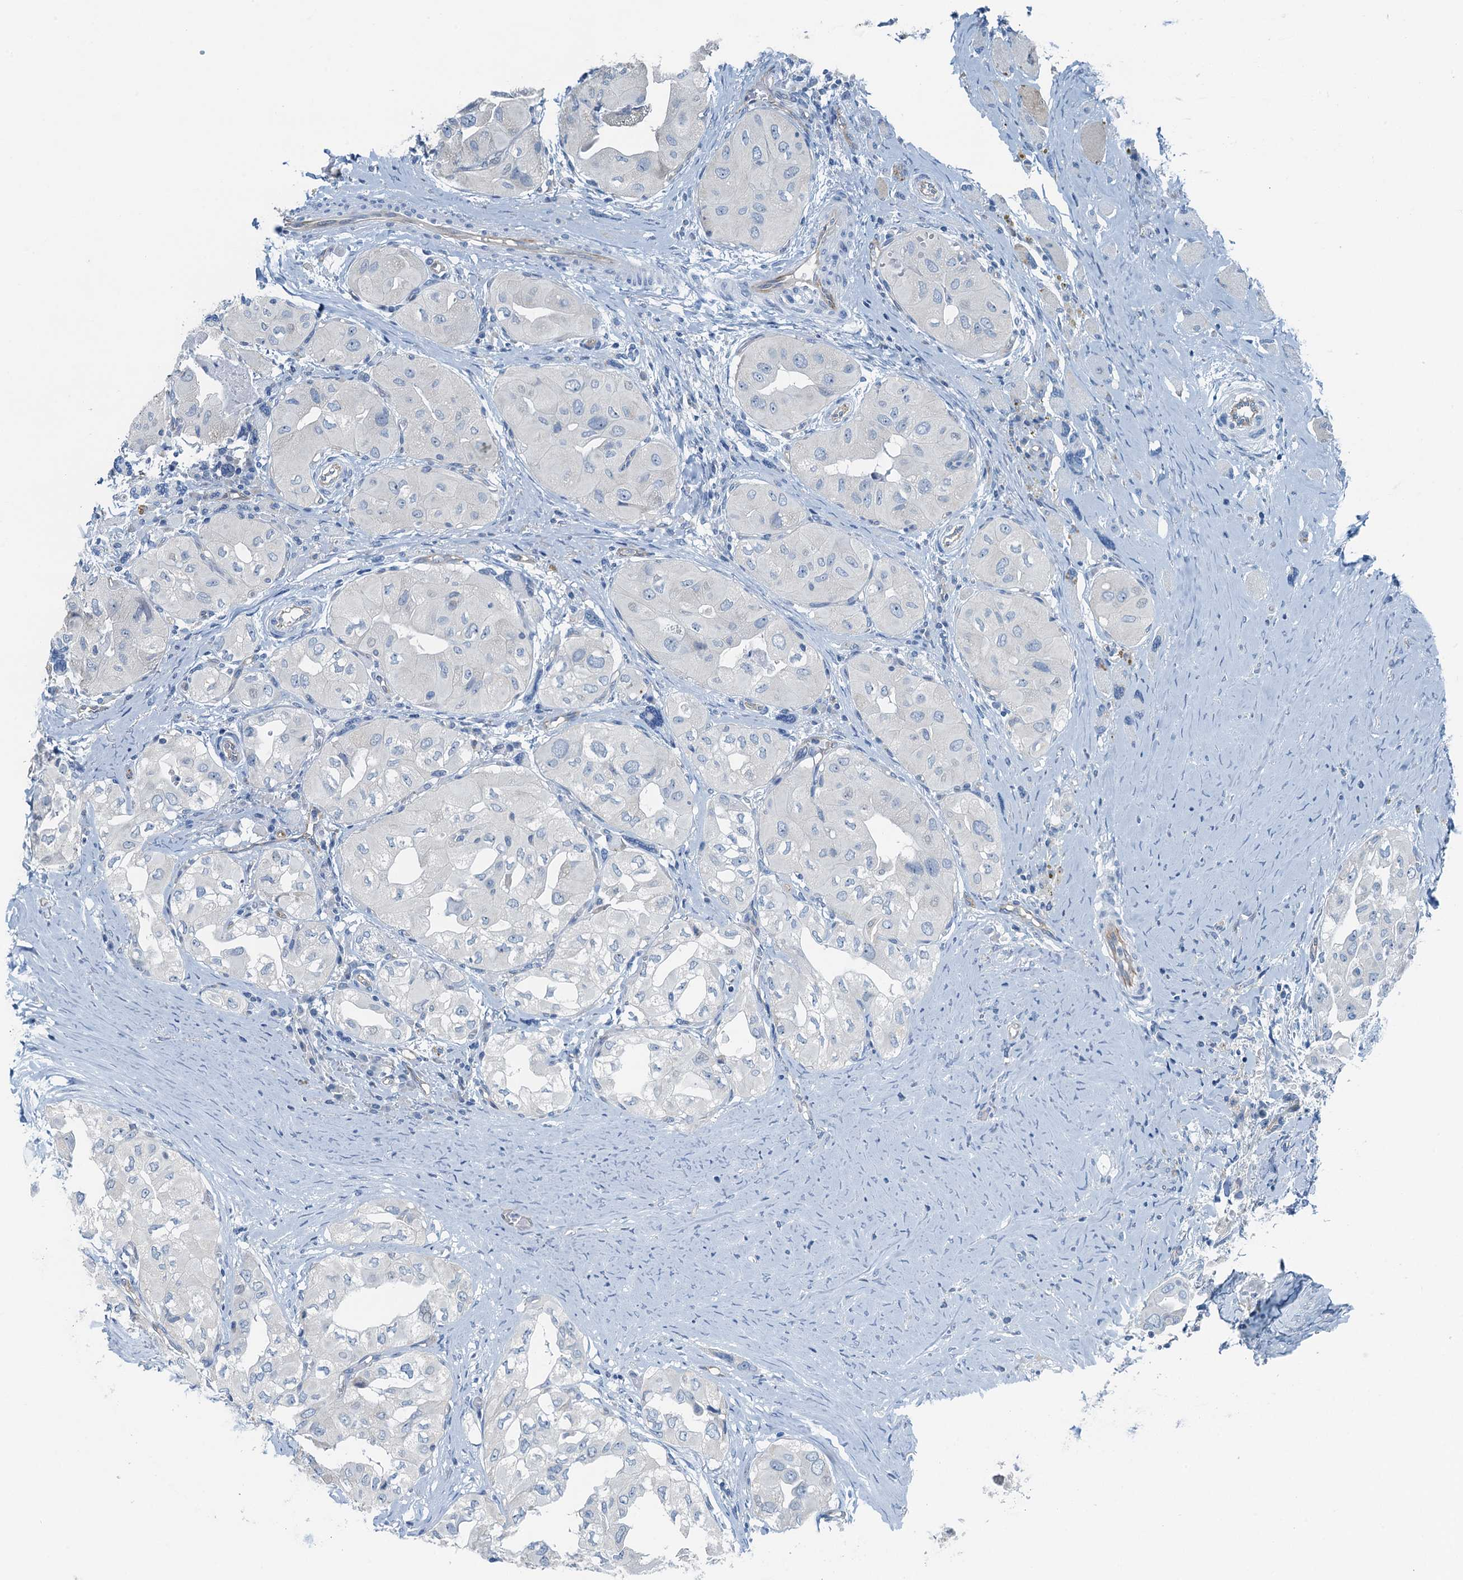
{"staining": {"intensity": "negative", "quantity": "none", "location": "none"}, "tissue": "thyroid cancer", "cell_type": "Tumor cells", "image_type": "cancer", "snomed": [{"axis": "morphology", "description": "Papillary adenocarcinoma, NOS"}, {"axis": "topography", "description": "Thyroid gland"}], "caption": "Tumor cells are negative for brown protein staining in thyroid cancer (papillary adenocarcinoma).", "gene": "GFOD2", "patient": {"sex": "female", "age": 59}}